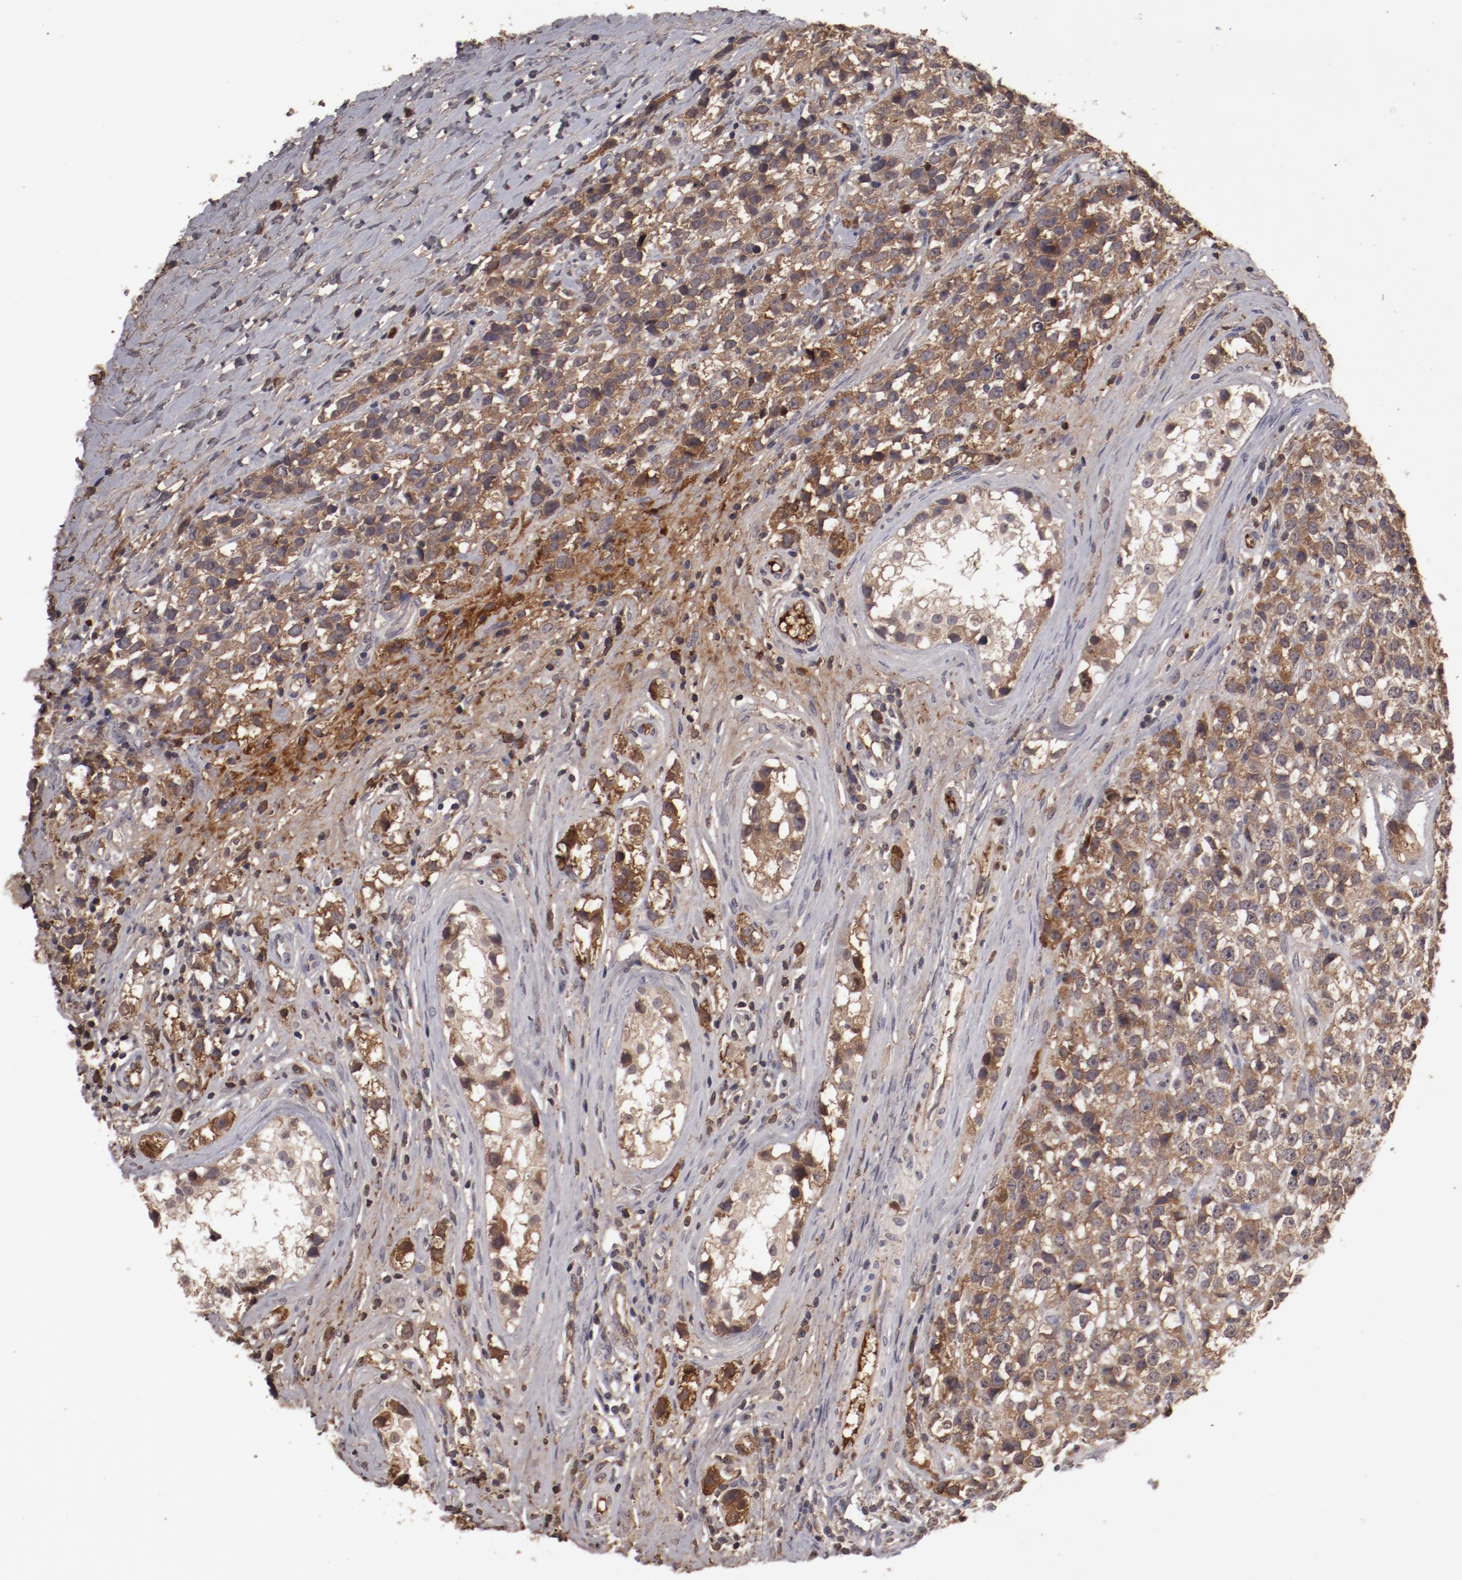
{"staining": {"intensity": "strong", "quantity": ">75%", "location": "cytoplasmic/membranous"}, "tissue": "testis cancer", "cell_type": "Tumor cells", "image_type": "cancer", "snomed": [{"axis": "morphology", "description": "Seminoma, NOS"}, {"axis": "topography", "description": "Testis"}], "caption": "A high-resolution micrograph shows immunohistochemistry staining of testis cancer (seminoma), which demonstrates strong cytoplasmic/membranous staining in about >75% of tumor cells.", "gene": "CP", "patient": {"sex": "male", "age": 25}}